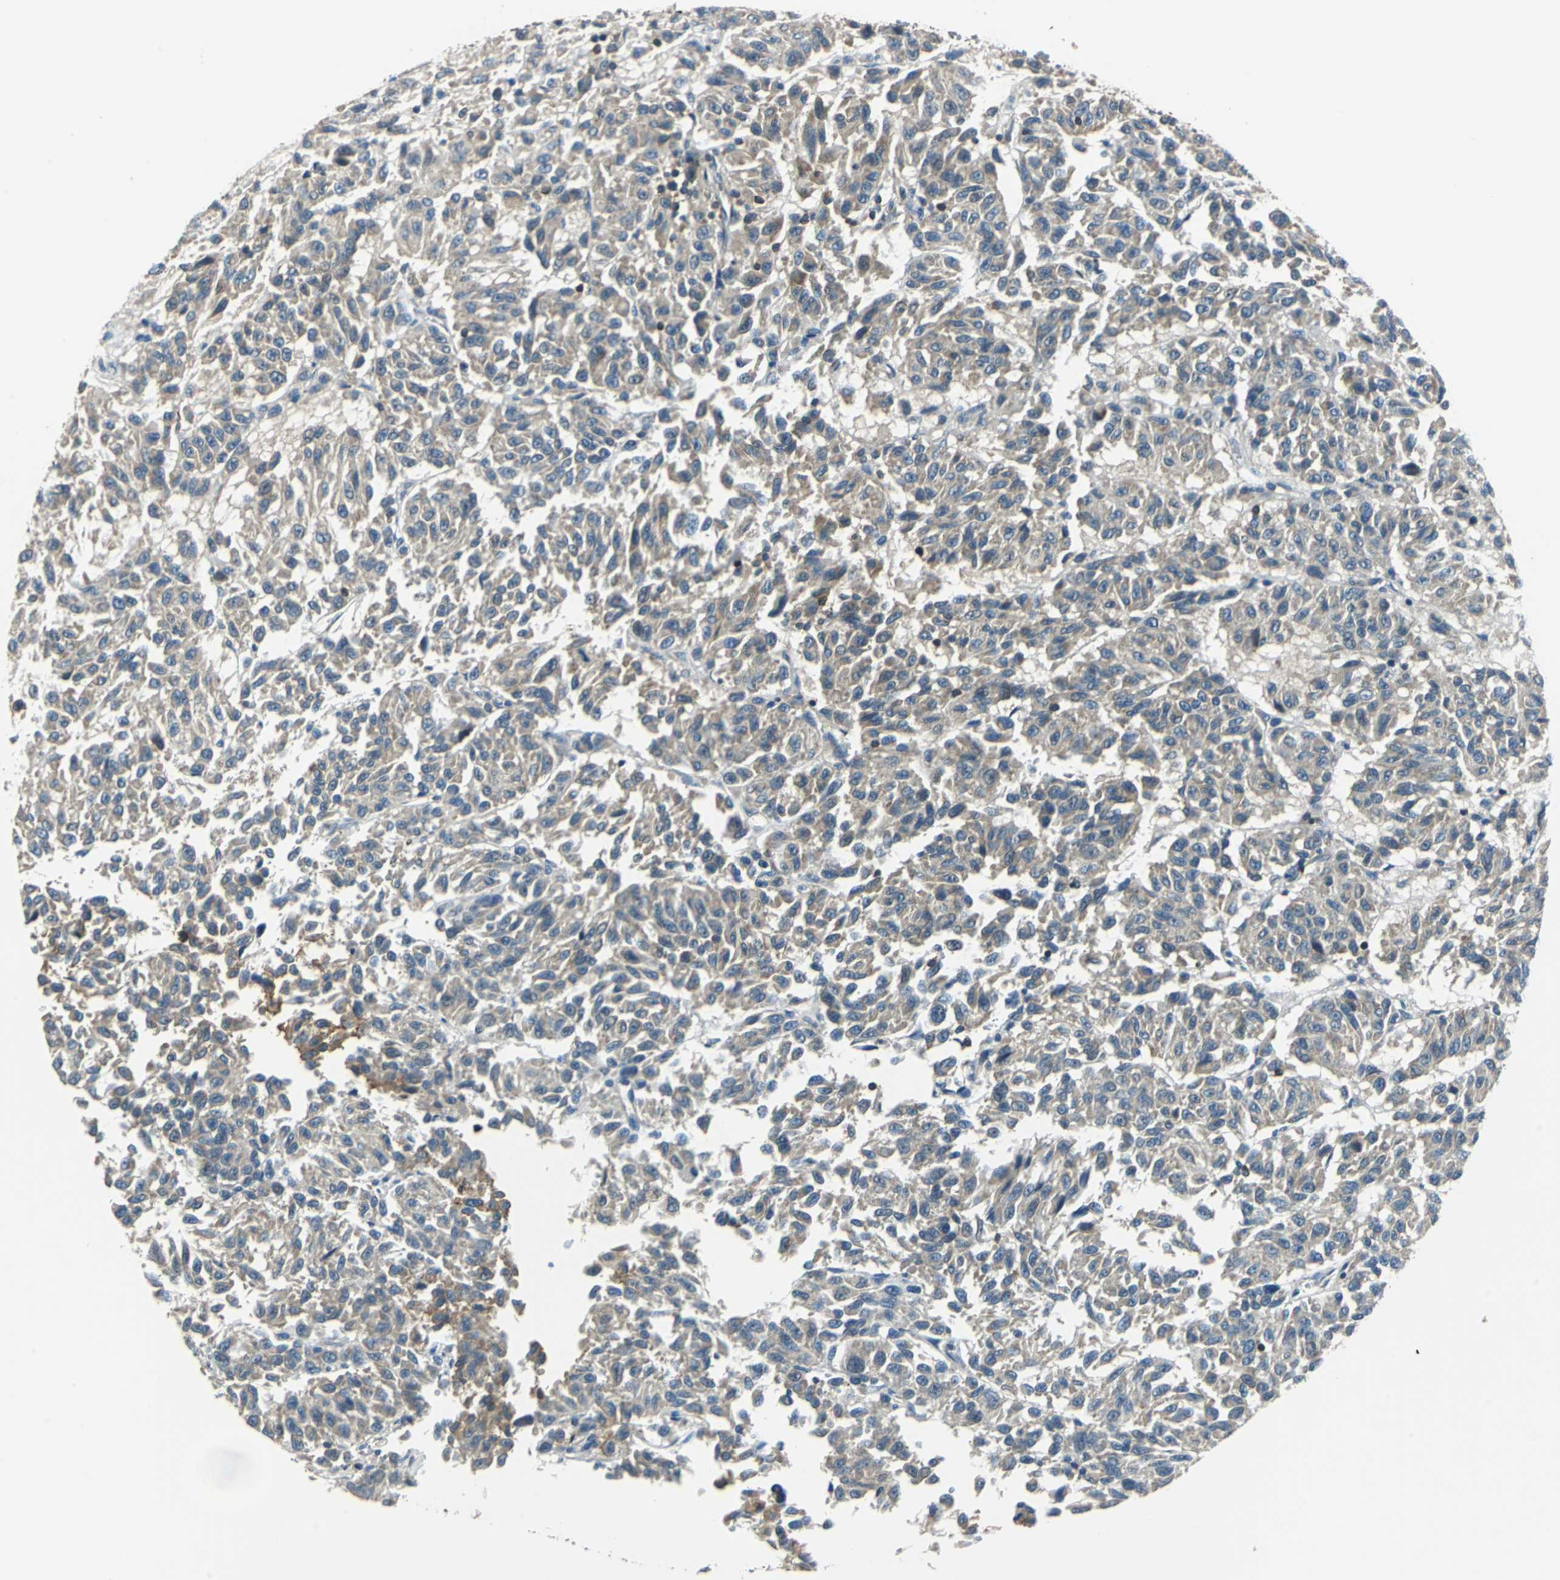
{"staining": {"intensity": "weak", "quantity": "25%-75%", "location": "cytoplasmic/membranous"}, "tissue": "melanoma", "cell_type": "Tumor cells", "image_type": "cancer", "snomed": [{"axis": "morphology", "description": "Malignant melanoma, Metastatic site"}, {"axis": "topography", "description": "Lung"}], "caption": "This image demonstrates immunohistochemistry (IHC) staining of melanoma, with low weak cytoplasmic/membranous expression in about 25%-75% of tumor cells.", "gene": "CPA3", "patient": {"sex": "male", "age": 64}}